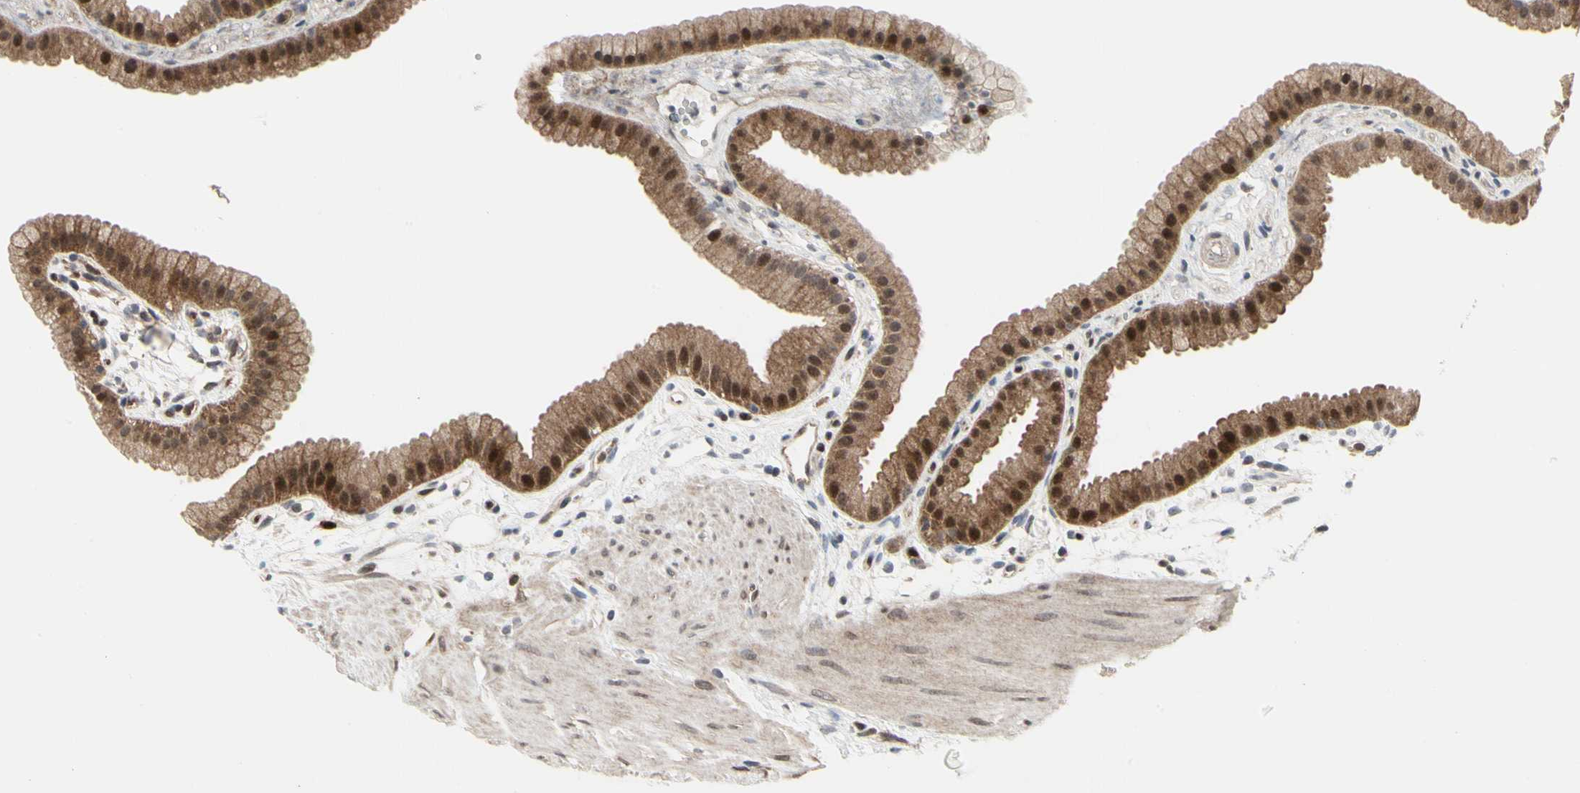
{"staining": {"intensity": "moderate", "quantity": ">75%", "location": "cytoplasmic/membranous,nuclear"}, "tissue": "gallbladder", "cell_type": "Glandular cells", "image_type": "normal", "snomed": [{"axis": "morphology", "description": "Normal tissue, NOS"}, {"axis": "topography", "description": "Gallbladder"}], "caption": "Immunohistochemistry (IHC) staining of normal gallbladder, which shows medium levels of moderate cytoplasmic/membranous,nuclear expression in approximately >75% of glandular cells indicating moderate cytoplasmic/membranous,nuclear protein staining. The staining was performed using DAB (brown) for protein detection and nuclei were counterstained in hematoxylin (blue).", "gene": "CDK5", "patient": {"sex": "female", "age": 64}}